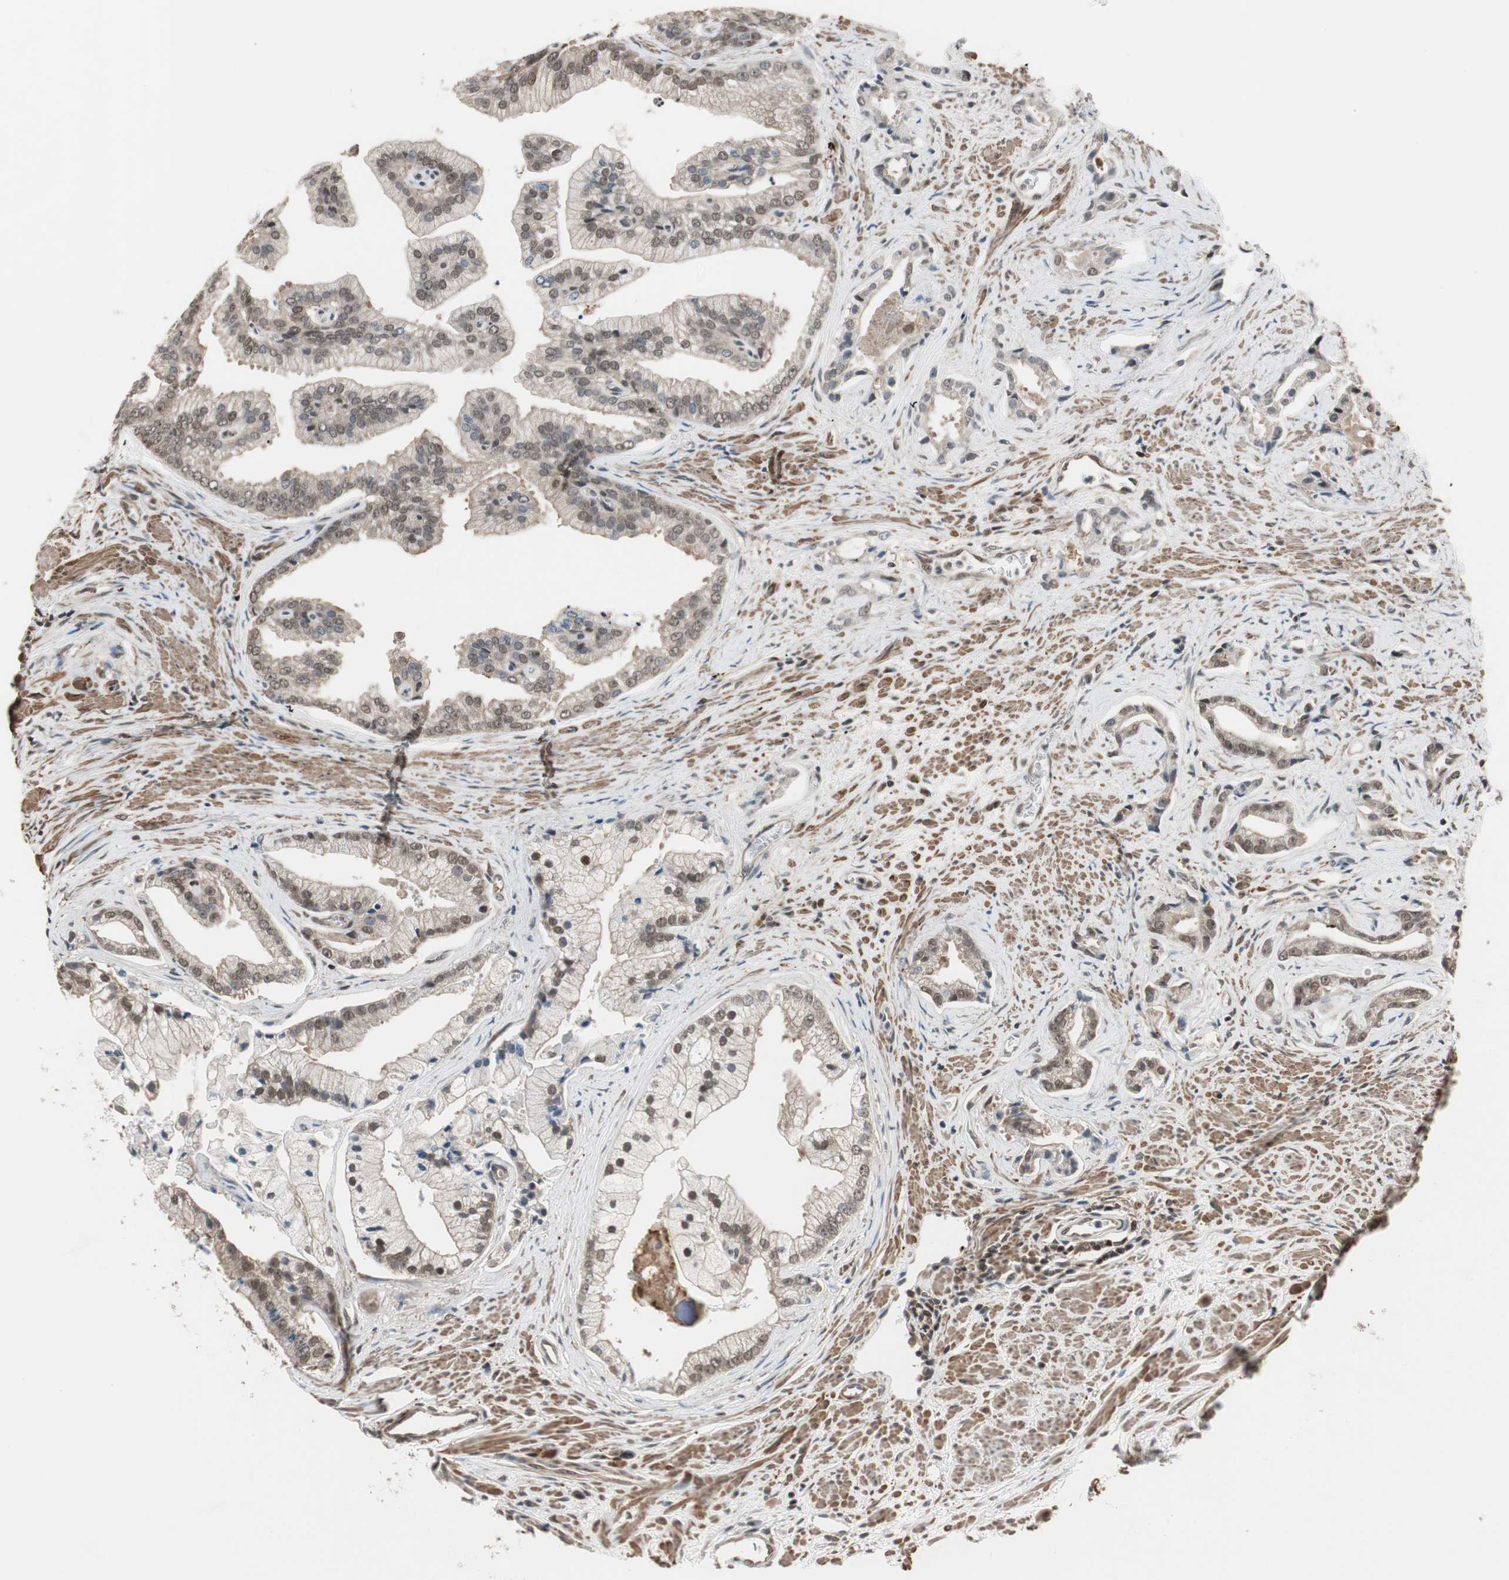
{"staining": {"intensity": "moderate", "quantity": "25%-75%", "location": "nuclear"}, "tissue": "prostate cancer", "cell_type": "Tumor cells", "image_type": "cancer", "snomed": [{"axis": "morphology", "description": "Adenocarcinoma, High grade"}, {"axis": "topography", "description": "Prostate"}], "caption": "Moderate nuclear protein positivity is appreciated in about 25%-75% of tumor cells in adenocarcinoma (high-grade) (prostate). The staining is performed using DAB brown chromogen to label protein expression. The nuclei are counter-stained blue using hematoxylin.", "gene": "DRAP1", "patient": {"sex": "male", "age": 67}}